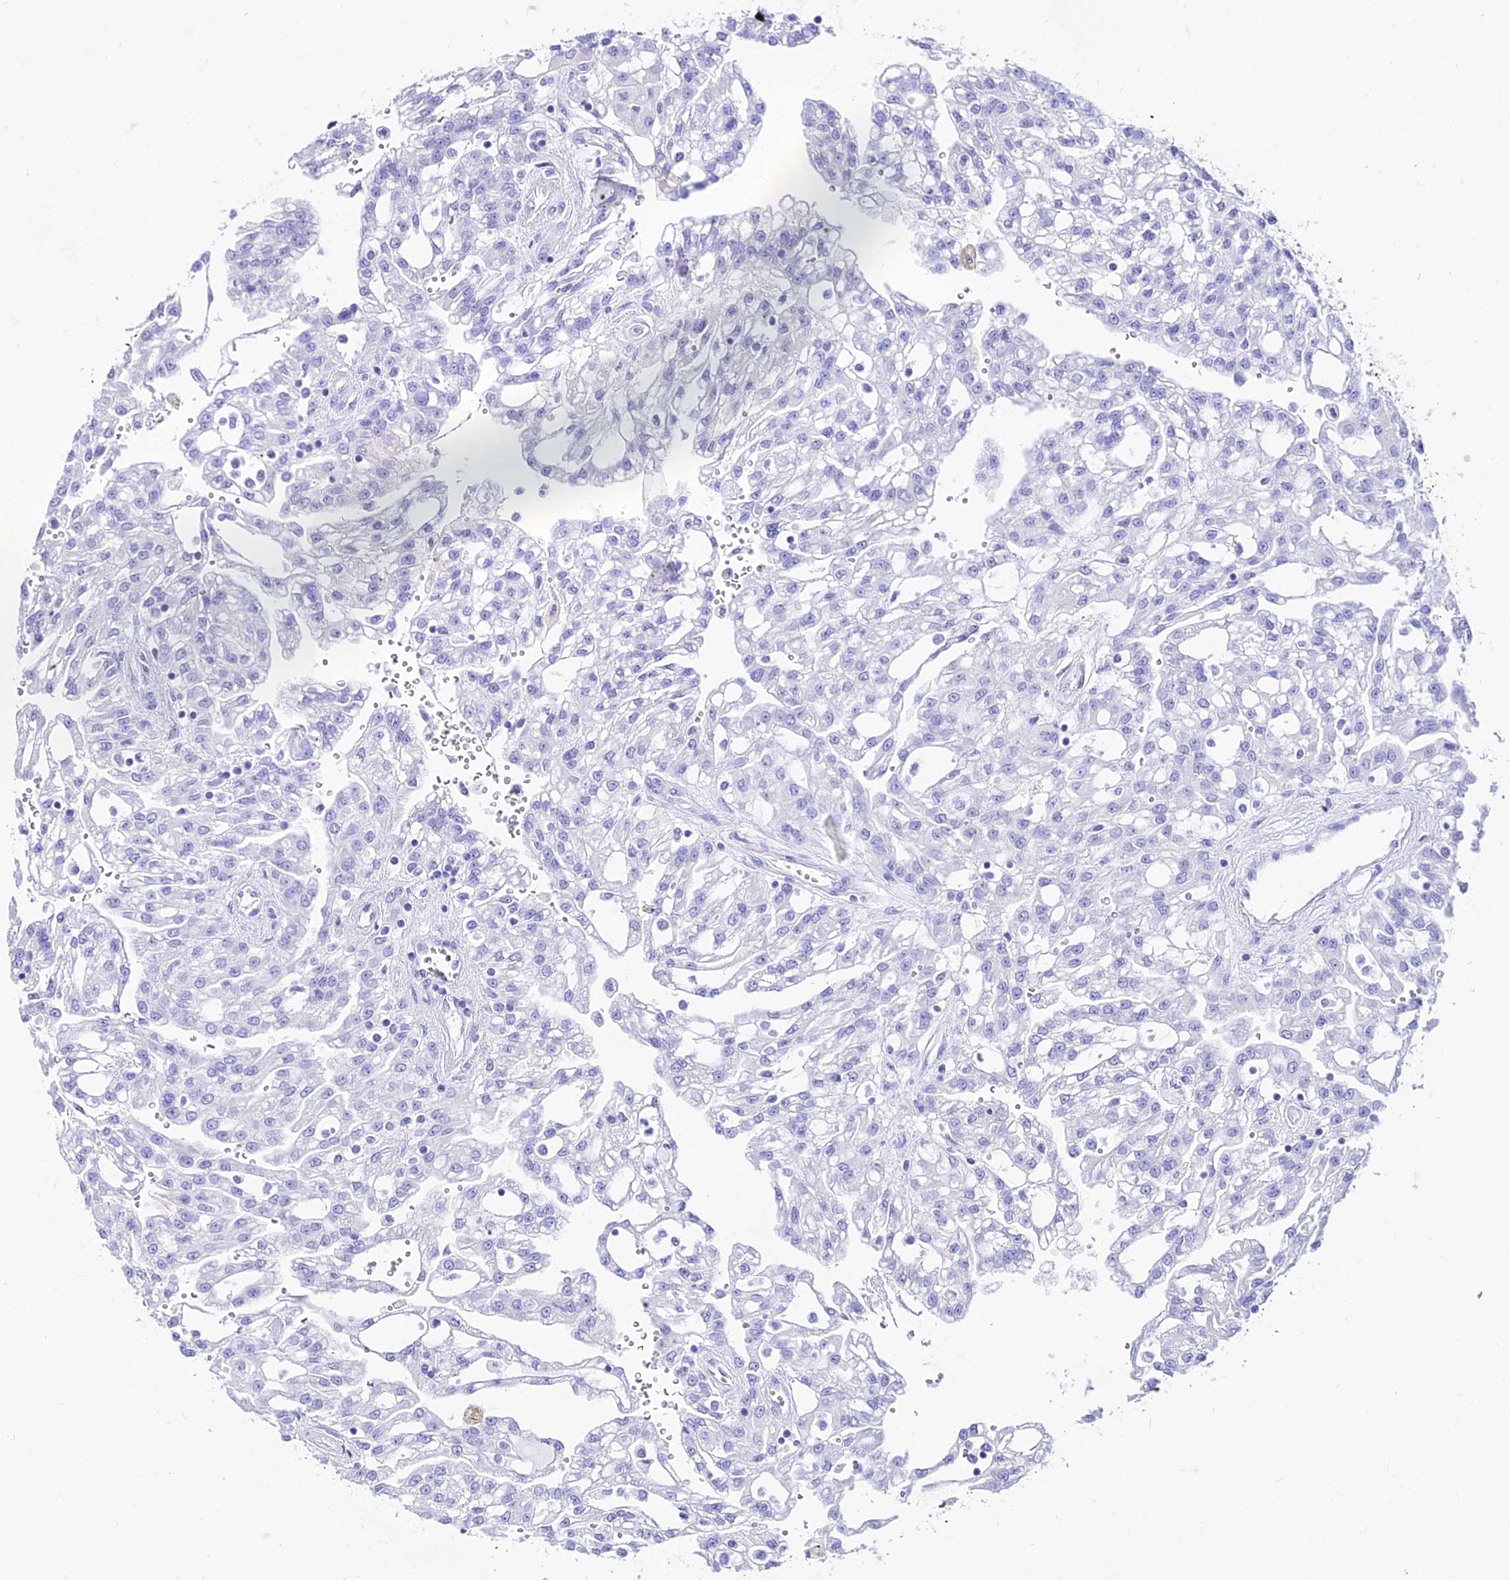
{"staining": {"intensity": "negative", "quantity": "none", "location": "none"}, "tissue": "renal cancer", "cell_type": "Tumor cells", "image_type": "cancer", "snomed": [{"axis": "morphology", "description": "Adenocarcinoma, NOS"}, {"axis": "topography", "description": "Kidney"}], "caption": "Immunohistochemistry of renal cancer displays no expression in tumor cells.", "gene": "TUBA3D", "patient": {"sex": "male", "age": 63}}